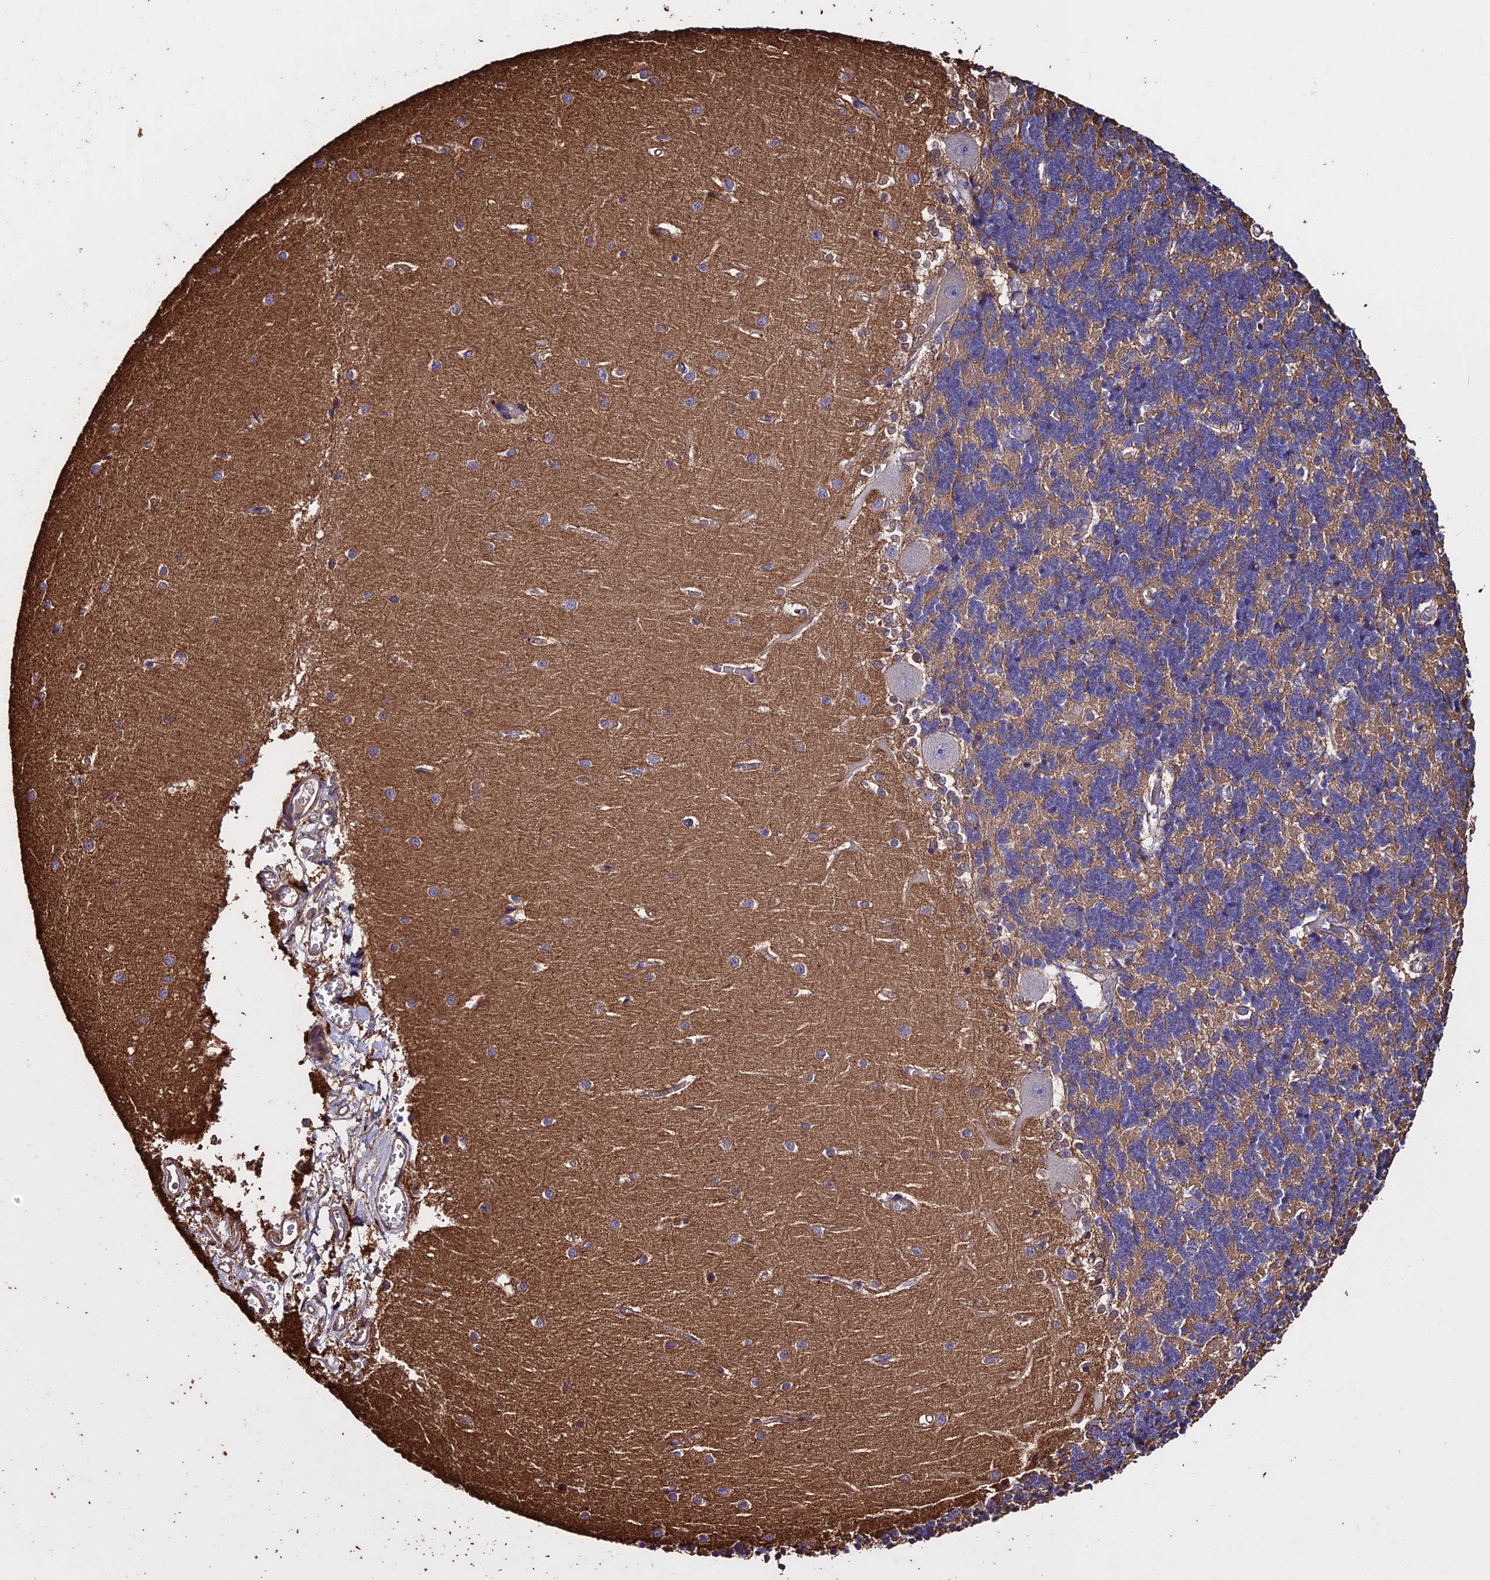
{"staining": {"intensity": "weak", "quantity": "<25%", "location": "cytoplasmic/membranous"}, "tissue": "cerebellum", "cell_type": "Cells in granular layer", "image_type": "normal", "snomed": [{"axis": "morphology", "description": "Normal tissue, NOS"}, {"axis": "topography", "description": "Cerebellum"}], "caption": "High magnification brightfield microscopy of normal cerebellum stained with DAB (3,3'-diaminobenzidine) (brown) and counterstained with hematoxylin (blue): cells in granular layer show no significant positivity. Brightfield microscopy of immunohistochemistry (IHC) stained with DAB (3,3'-diaminobenzidine) (brown) and hematoxylin (blue), captured at high magnification.", "gene": "USB1", "patient": {"sex": "male", "age": 37}}